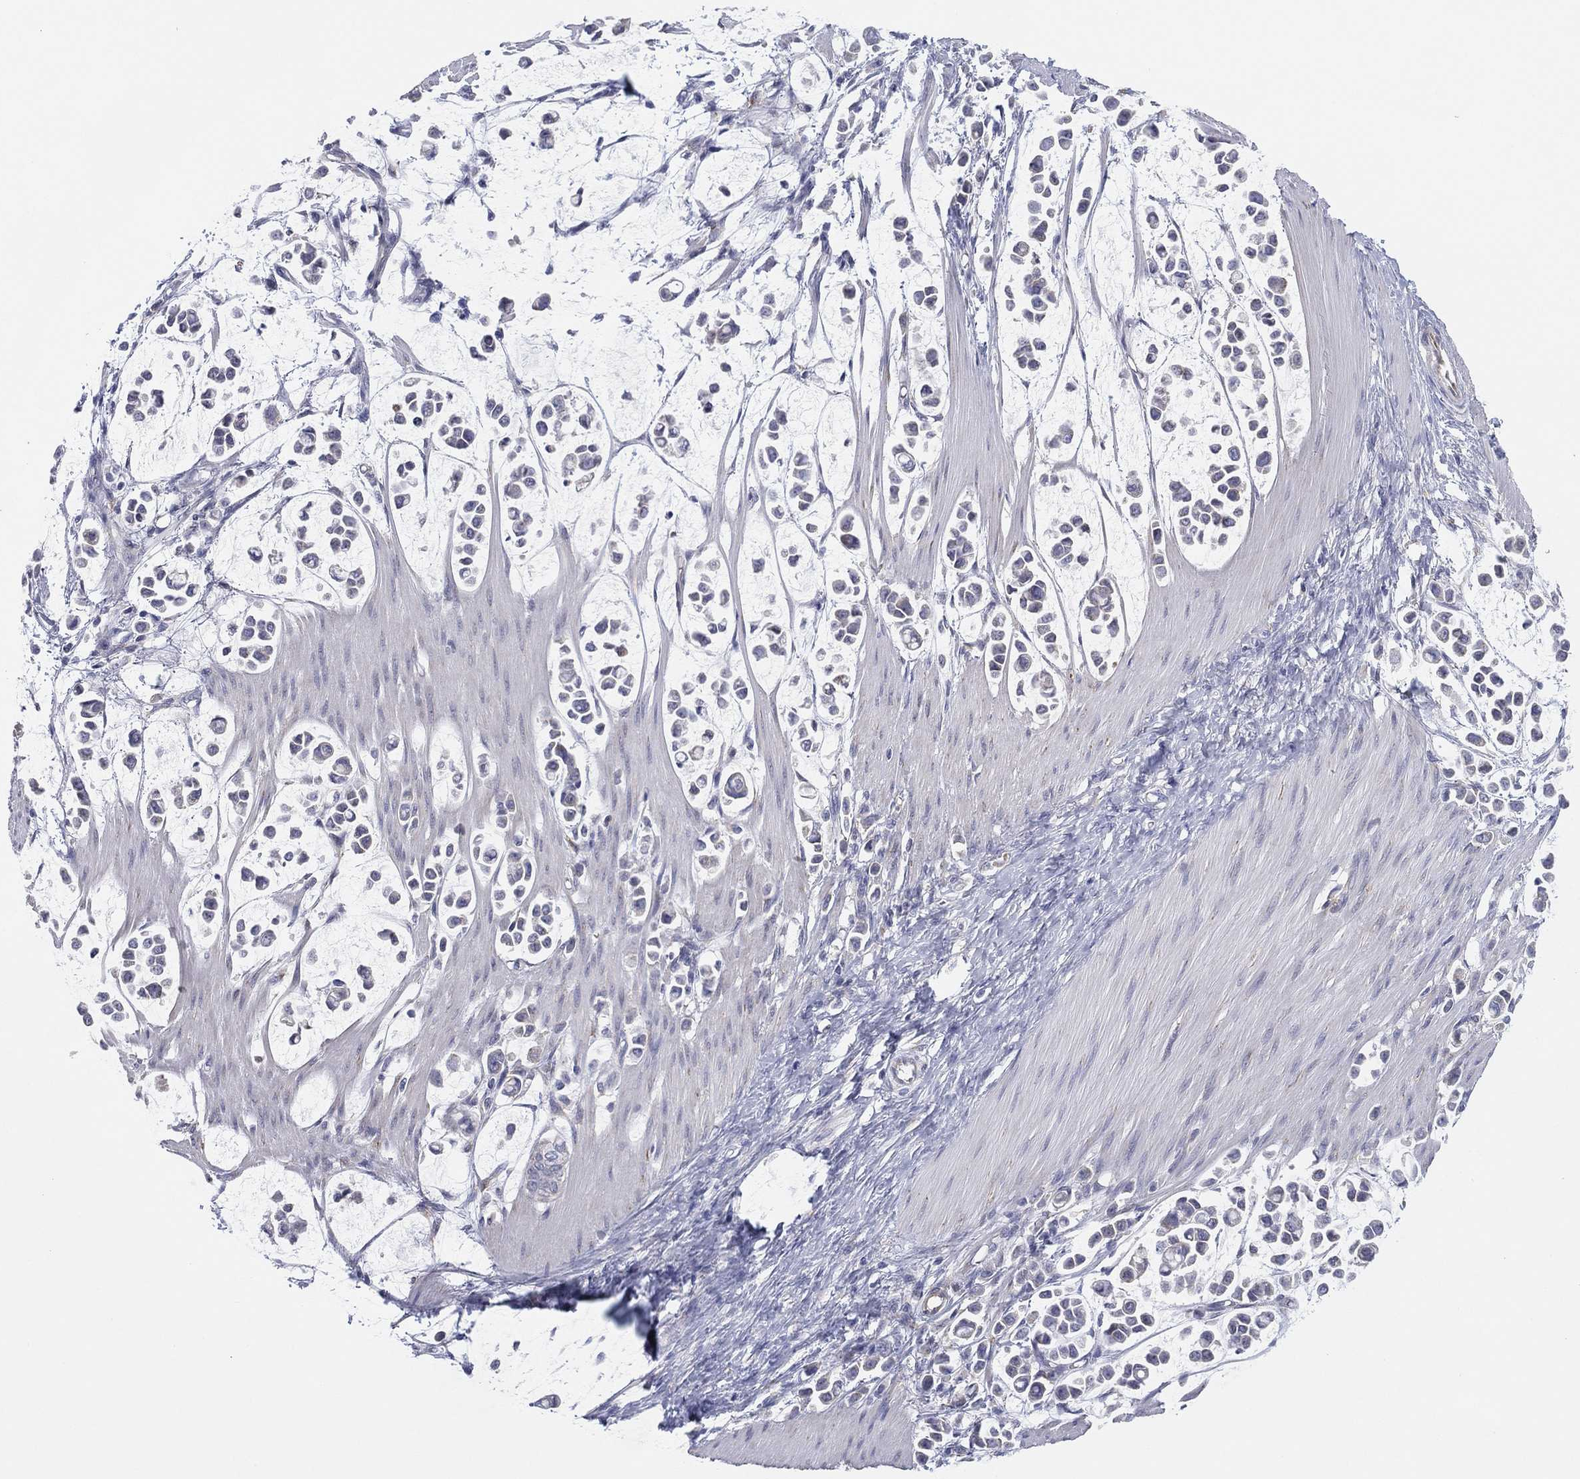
{"staining": {"intensity": "negative", "quantity": "none", "location": "none"}, "tissue": "stomach cancer", "cell_type": "Tumor cells", "image_type": "cancer", "snomed": [{"axis": "morphology", "description": "Adenocarcinoma, NOS"}, {"axis": "topography", "description": "Stomach"}], "caption": "IHC histopathology image of stomach cancer (adenocarcinoma) stained for a protein (brown), which reveals no staining in tumor cells.", "gene": "MLF1", "patient": {"sex": "male", "age": 82}}